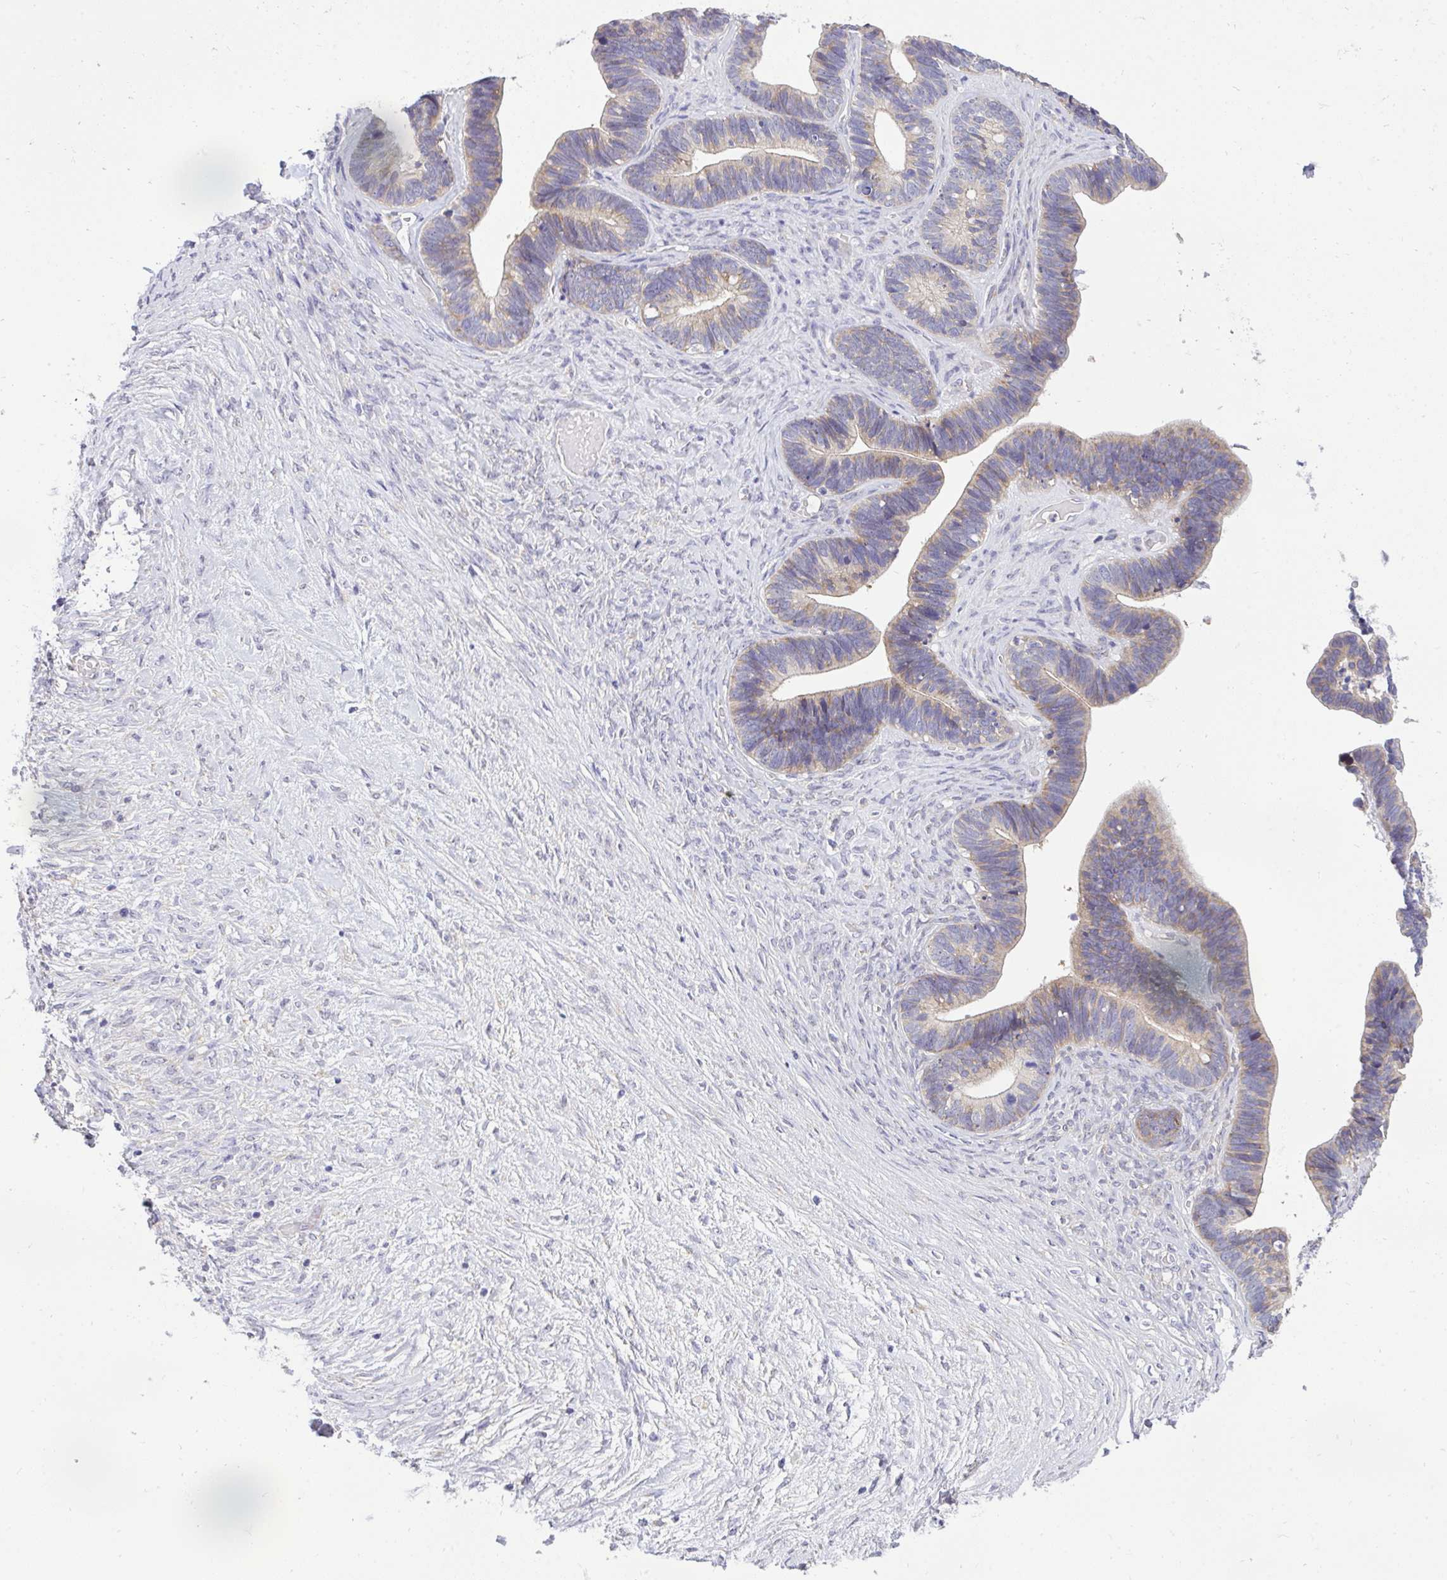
{"staining": {"intensity": "weak", "quantity": "<25%", "location": "cytoplasmic/membranous"}, "tissue": "ovarian cancer", "cell_type": "Tumor cells", "image_type": "cancer", "snomed": [{"axis": "morphology", "description": "Cystadenocarcinoma, serous, NOS"}, {"axis": "topography", "description": "Ovary"}], "caption": "The photomicrograph displays no significant positivity in tumor cells of ovarian cancer. Nuclei are stained in blue.", "gene": "VGLL3", "patient": {"sex": "female", "age": 56}}